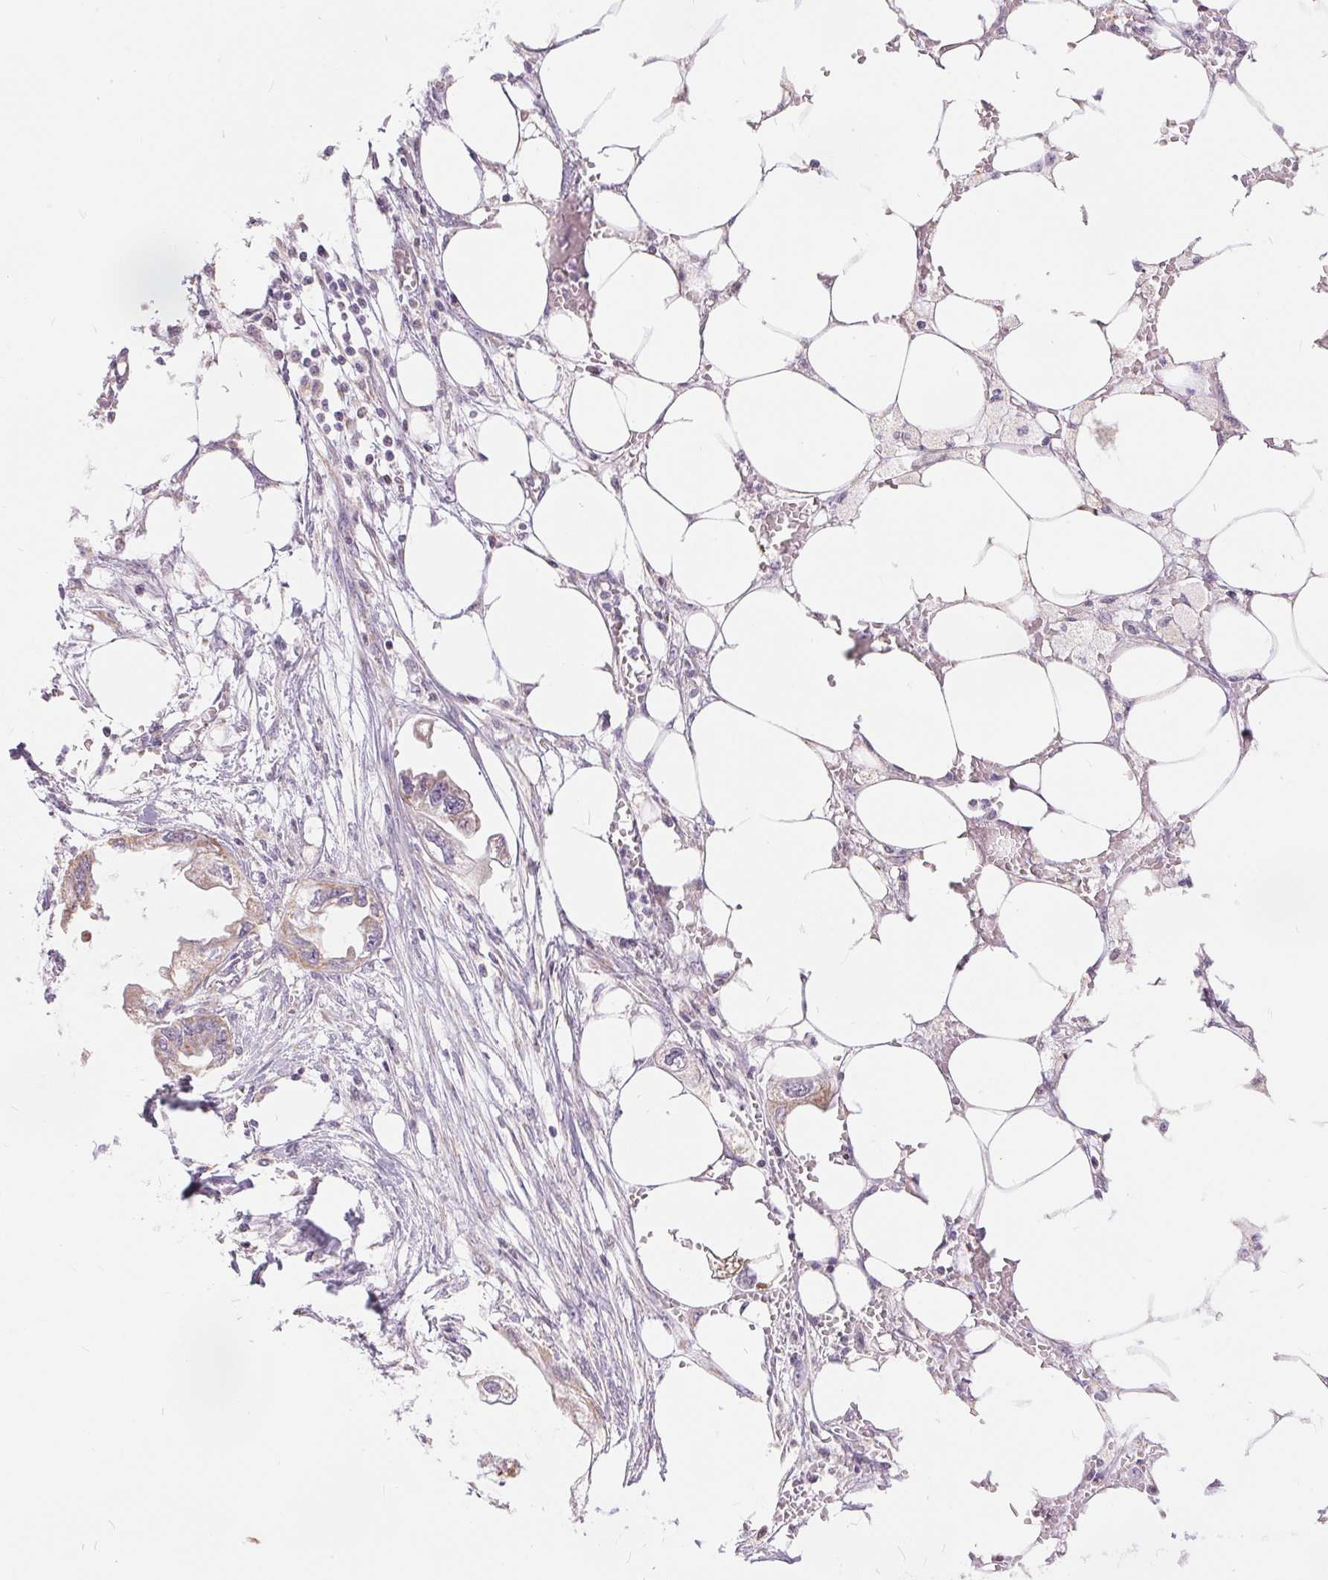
{"staining": {"intensity": "weak", "quantity": "25%-75%", "location": "cytoplasmic/membranous"}, "tissue": "endometrial cancer", "cell_type": "Tumor cells", "image_type": "cancer", "snomed": [{"axis": "morphology", "description": "Adenocarcinoma, NOS"}, {"axis": "morphology", "description": "Adenocarcinoma, metastatic, NOS"}, {"axis": "topography", "description": "Adipose tissue"}, {"axis": "topography", "description": "Endometrium"}], "caption": "Tumor cells exhibit low levels of weak cytoplasmic/membranous expression in about 25%-75% of cells in metastatic adenocarcinoma (endometrial).", "gene": "POU2F2", "patient": {"sex": "female", "age": 67}}